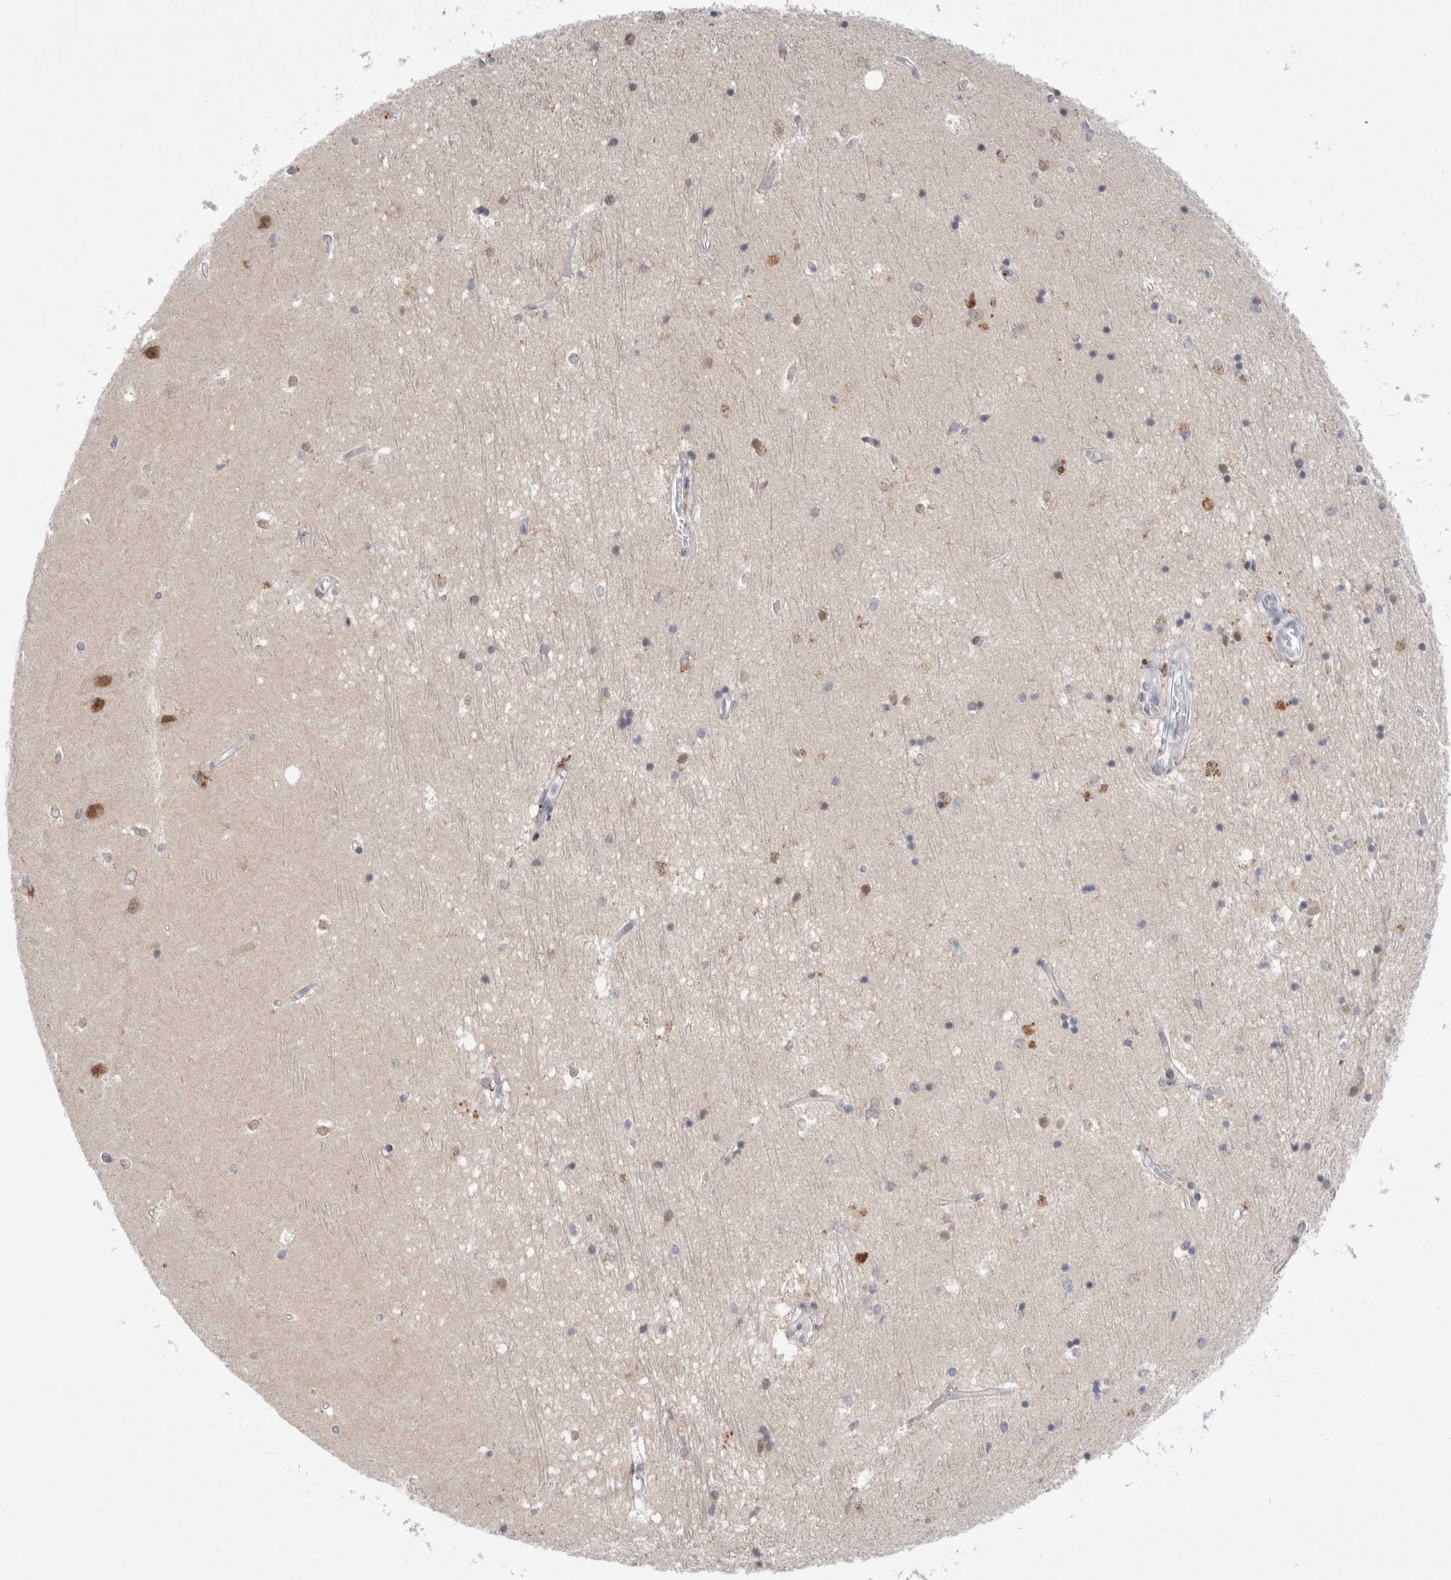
{"staining": {"intensity": "negative", "quantity": "none", "location": "none"}, "tissue": "hippocampus", "cell_type": "Glial cells", "image_type": "normal", "snomed": [{"axis": "morphology", "description": "Normal tissue, NOS"}, {"axis": "topography", "description": "Hippocampus"}], "caption": "Glial cells show no significant positivity in unremarkable hippocampus. (Stains: DAB immunohistochemistry with hematoxylin counter stain, Microscopy: brightfield microscopy at high magnification).", "gene": "CERS5", "patient": {"sex": "male", "age": 45}}